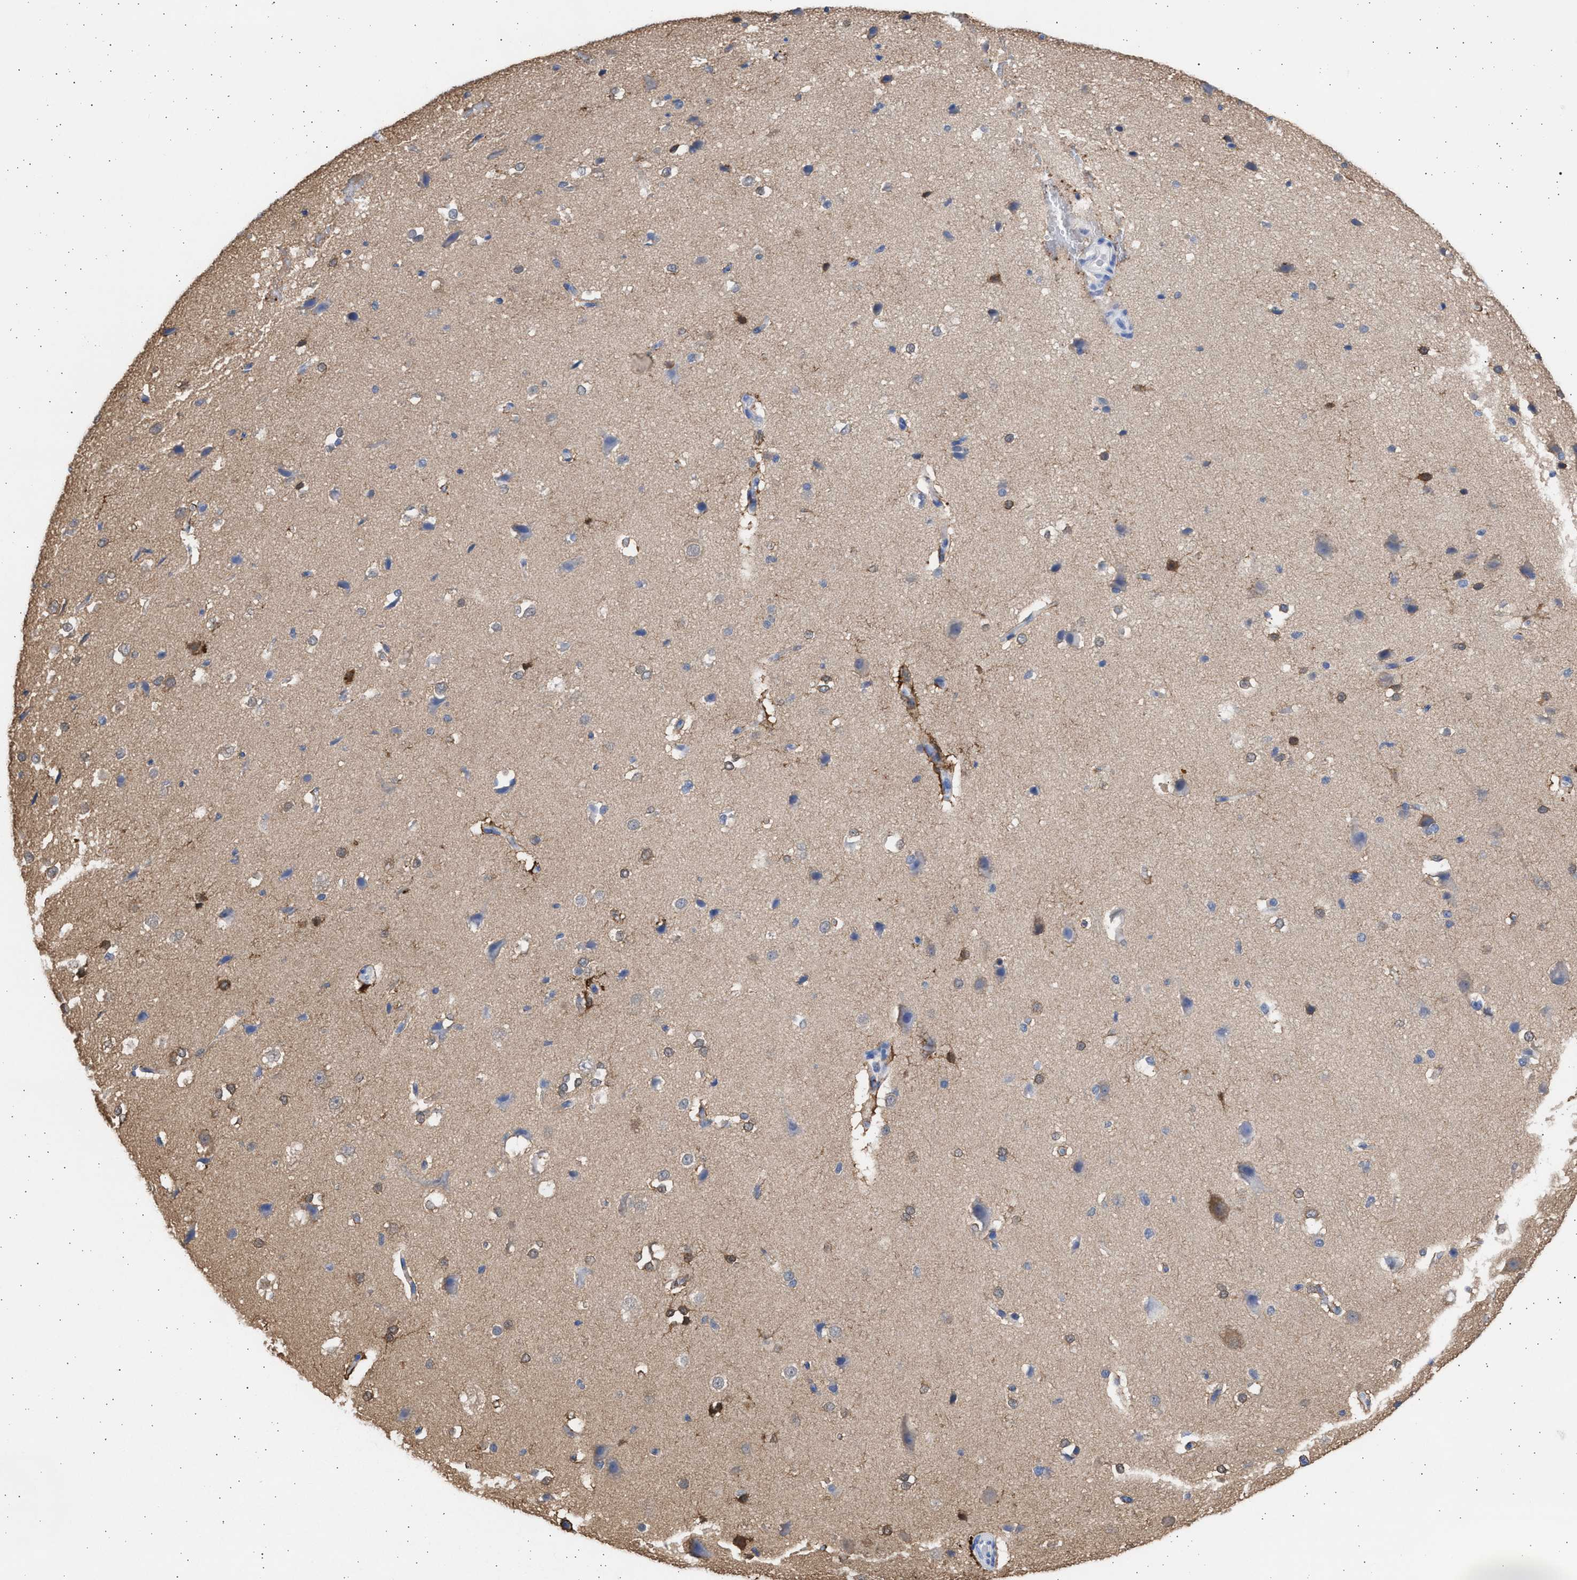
{"staining": {"intensity": "negative", "quantity": "none", "location": "none"}, "tissue": "cerebral cortex", "cell_type": "Endothelial cells", "image_type": "normal", "snomed": [{"axis": "morphology", "description": "Normal tissue, NOS"}, {"axis": "morphology", "description": "Developmental malformation"}, {"axis": "topography", "description": "Cerebral cortex"}], "caption": "Immunohistochemistry (IHC) of benign human cerebral cortex displays no staining in endothelial cells. (Stains: DAB (3,3'-diaminobenzidine) immunohistochemistry (IHC) with hematoxylin counter stain, Microscopy: brightfield microscopy at high magnification).", "gene": "ALDOC", "patient": {"sex": "female", "age": 30}}